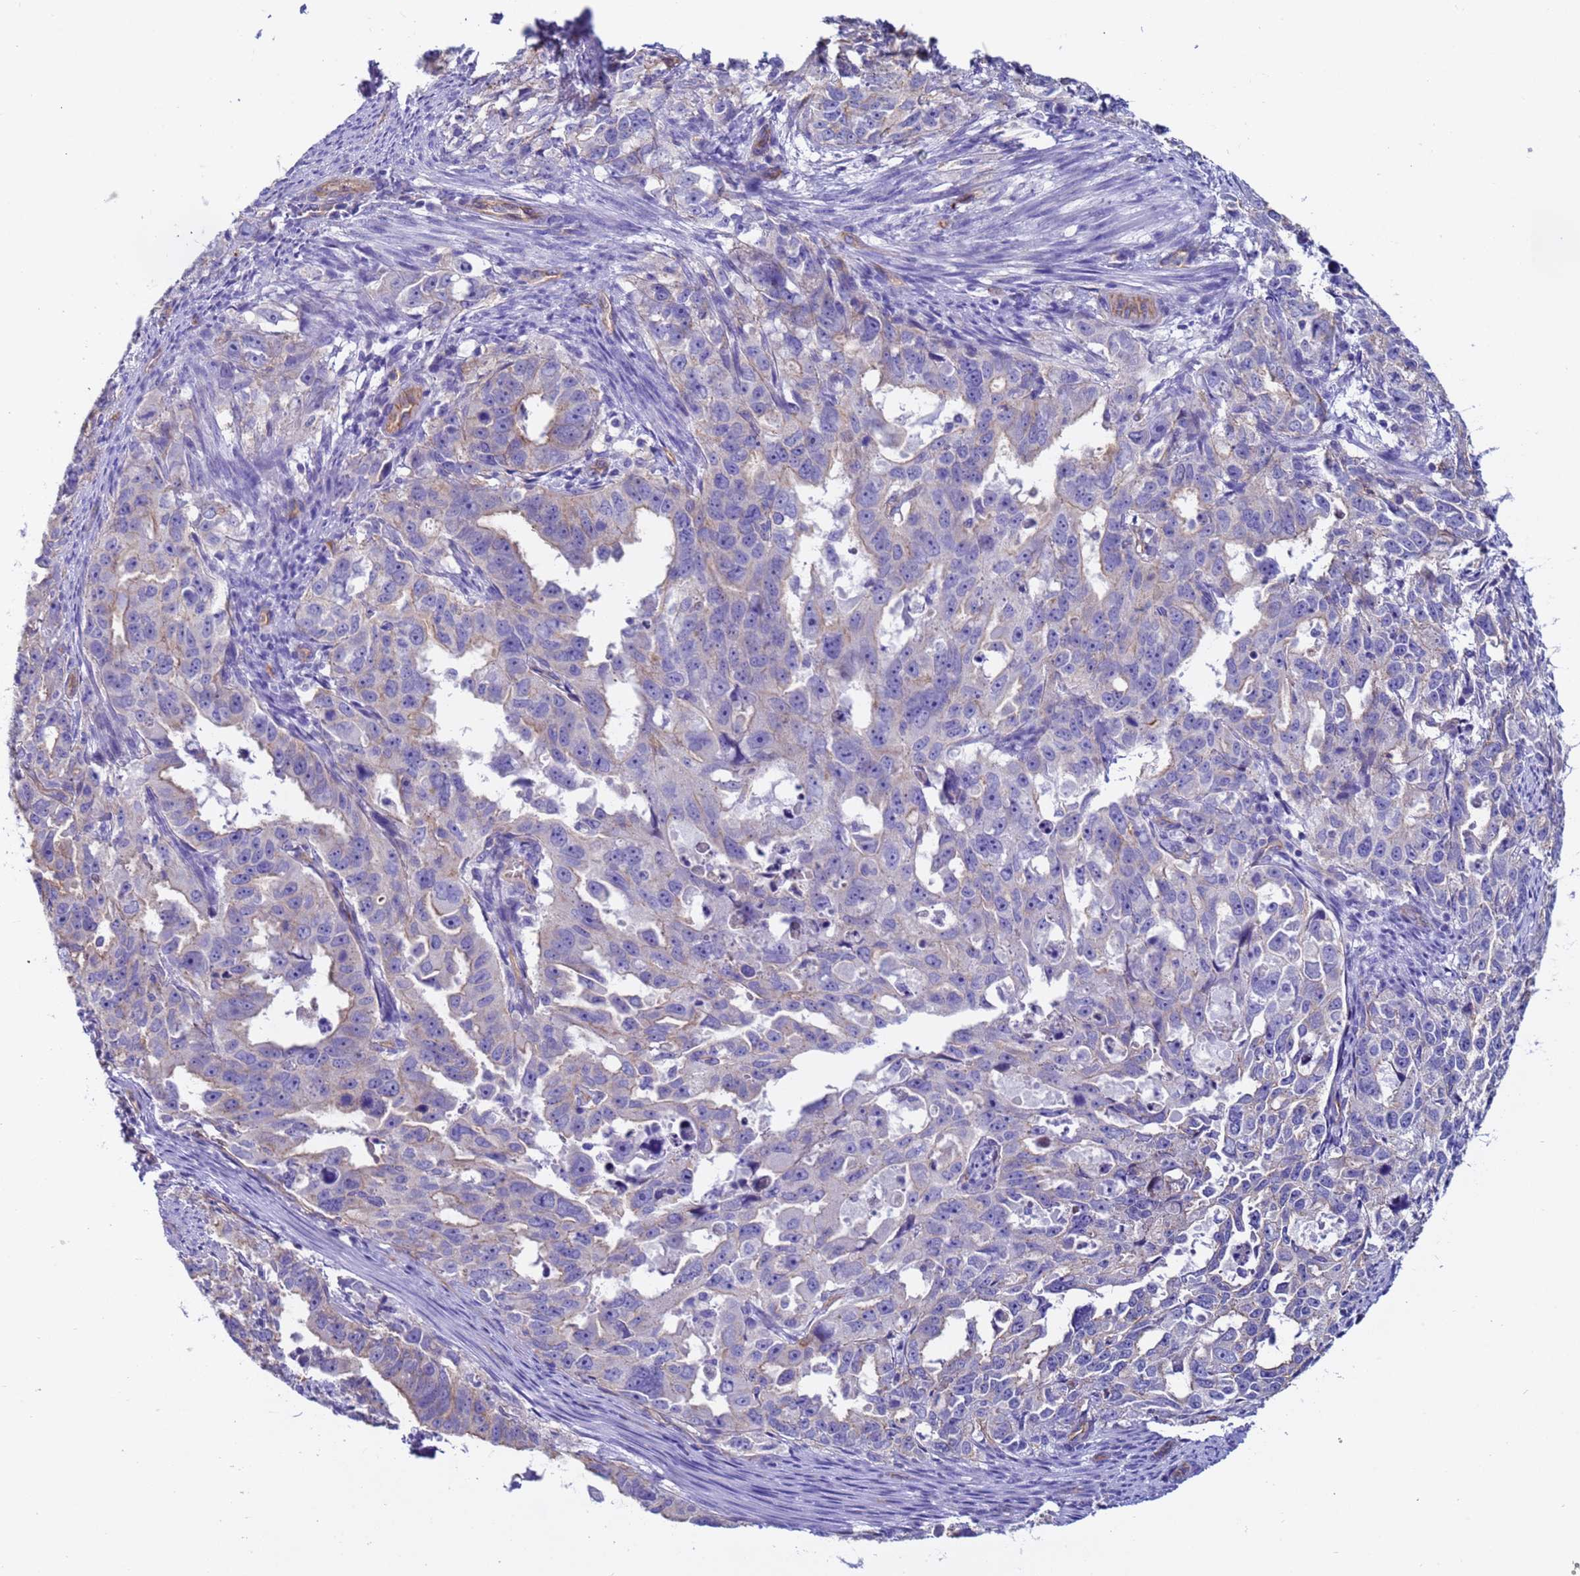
{"staining": {"intensity": "weak", "quantity": "<25%", "location": "cytoplasmic/membranous"}, "tissue": "endometrial cancer", "cell_type": "Tumor cells", "image_type": "cancer", "snomed": [{"axis": "morphology", "description": "Adenocarcinoma, NOS"}, {"axis": "topography", "description": "Endometrium"}], "caption": "Tumor cells are negative for protein expression in human endometrial adenocarcinoma. Brightfield microscopy of IHC stained with DAB (brown) and hematoxylin (blue), captured at high magnification.", "gene": "ZNF248", "patient": {"sex": "female", "age": 65}}